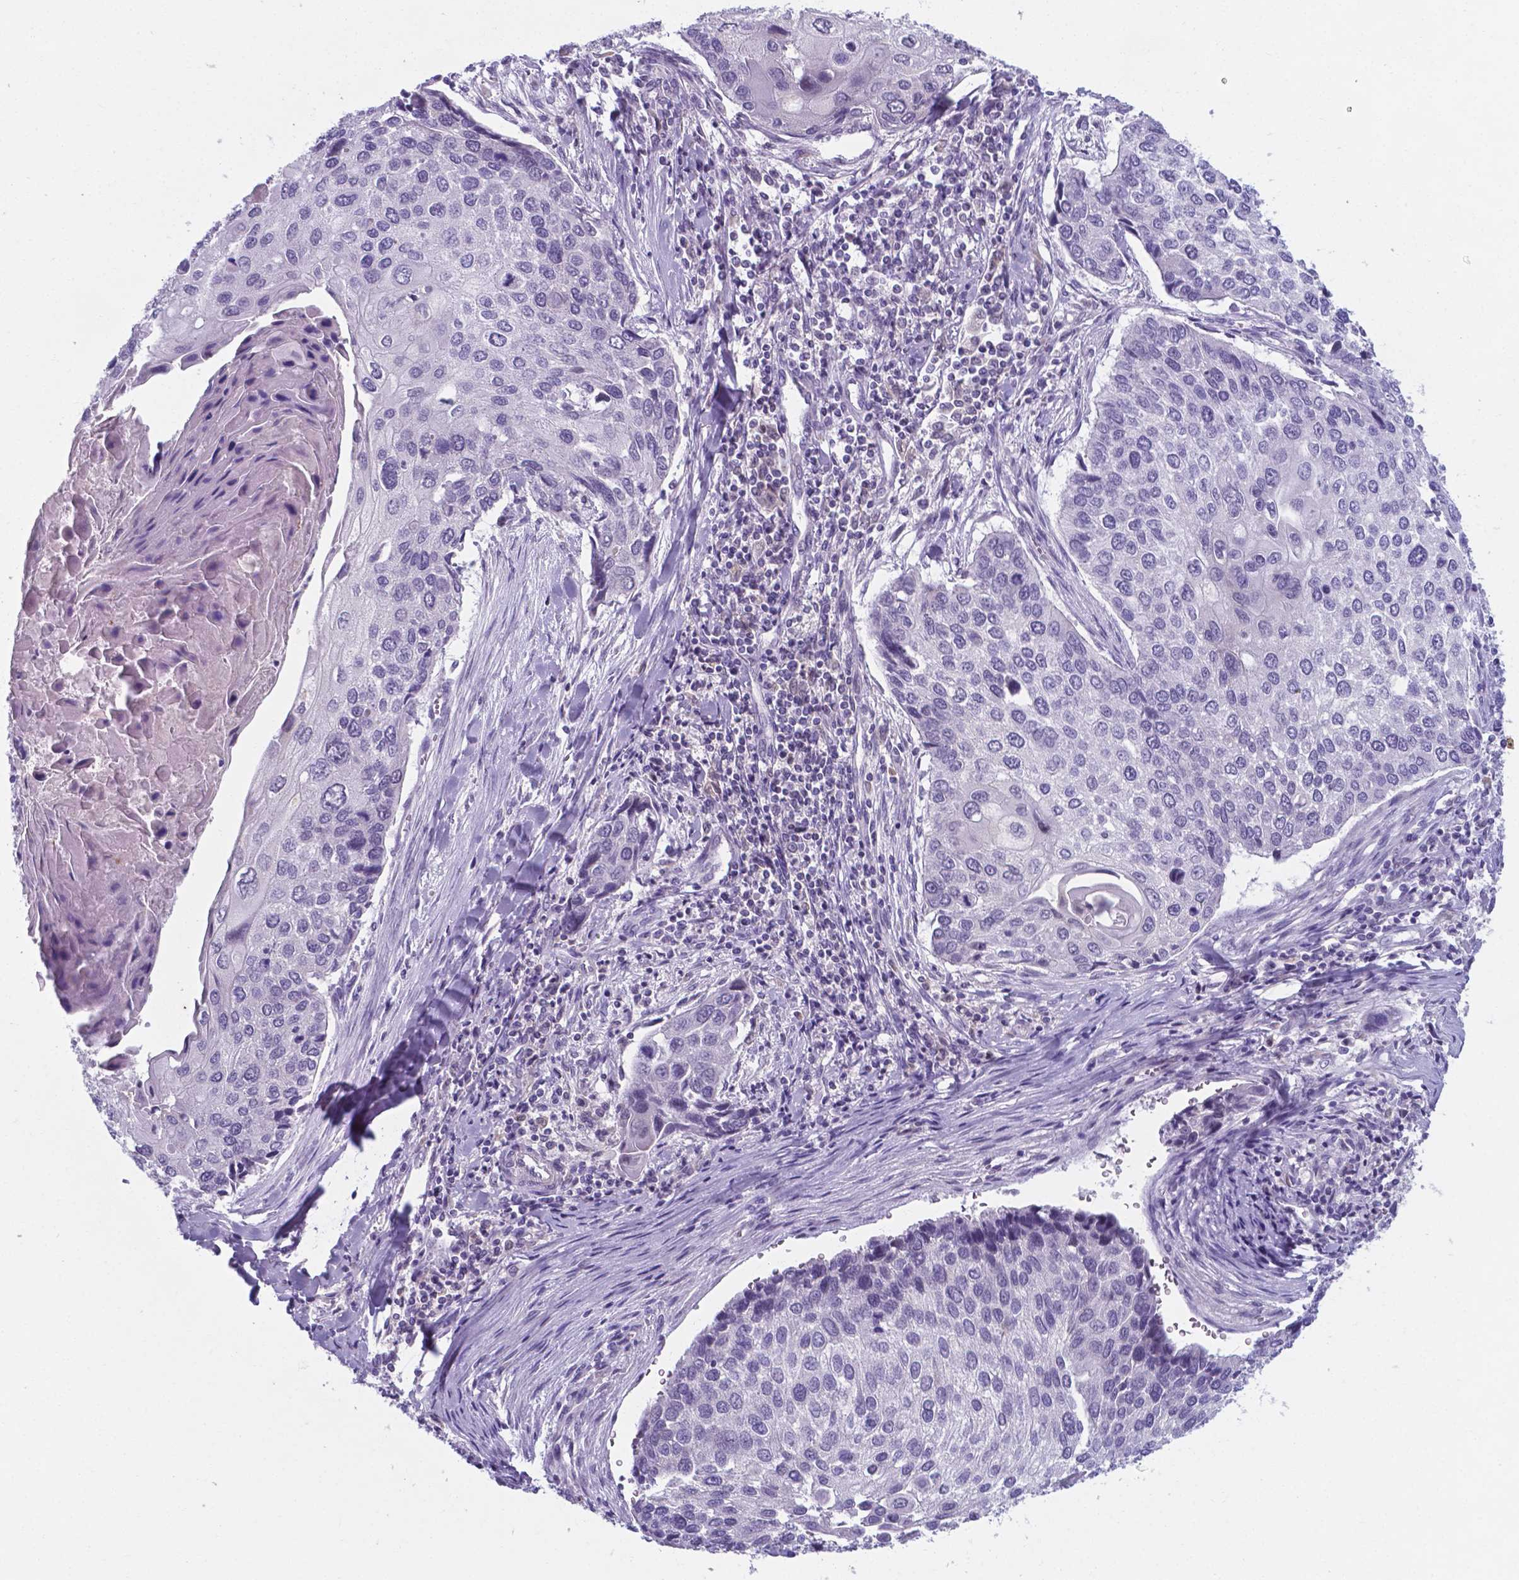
{"staining": {"intensity": "negative", "quantity": "none", "location": "none"}, "tissue": "lung cancer", "cell_type": "Tumor cells", "image_type": "cancer", "snomed": [{"axis": "morphology", "description": "Squamous cell carcinoma, NOS"}, {"axis": "morphology", "description": "Squamous cell carcinoma, metastatic, NOS"}, {"axis": "topography", "description": "Lung"}], "caption": "Immunohistochemical staining of lung cancer shows no significant positivity in tumor cells.", "gene": "AP5B1", "patient": {"sex": "male", "age": 63}}